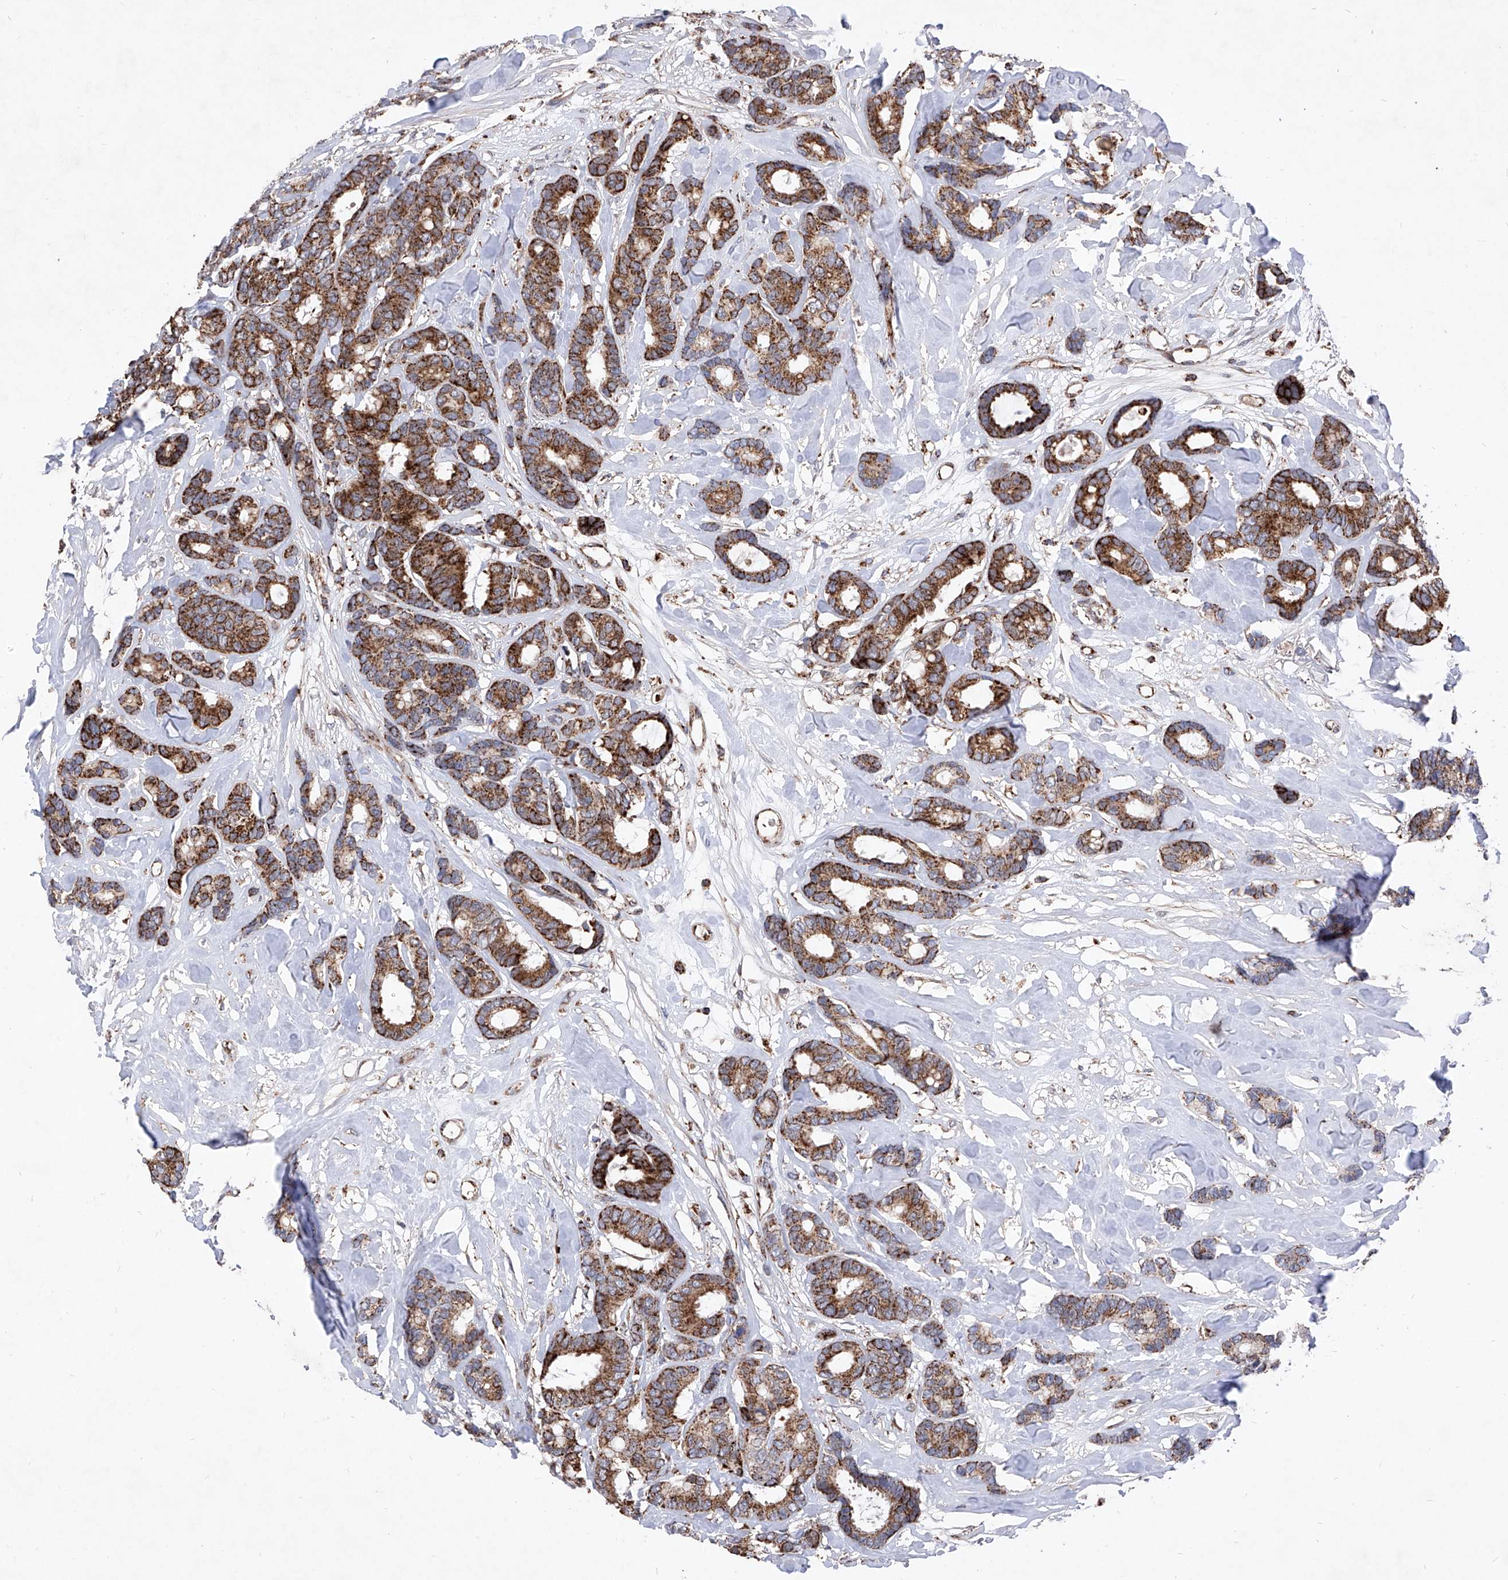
{"staining": {"intensity": "strong", "quantity": ">75%", "location": "cytoplasmic/membranous"}, "tissue": "breast cancer", "cell_type": "Tumor cells", "image_type": "cancer", "snomed": [{"axis": "morphology", "description": "Duct carcinoma"}, {"axis": "topography", "description": "Breast"}], "caption": "A brown stain highlights strong cytoplasmic/membranous staining of a protein in human intraductal carcinoma (breast) tumor cells.", "gene": "SEMA6A", "patient": {"sex": "female", "age": 87}}